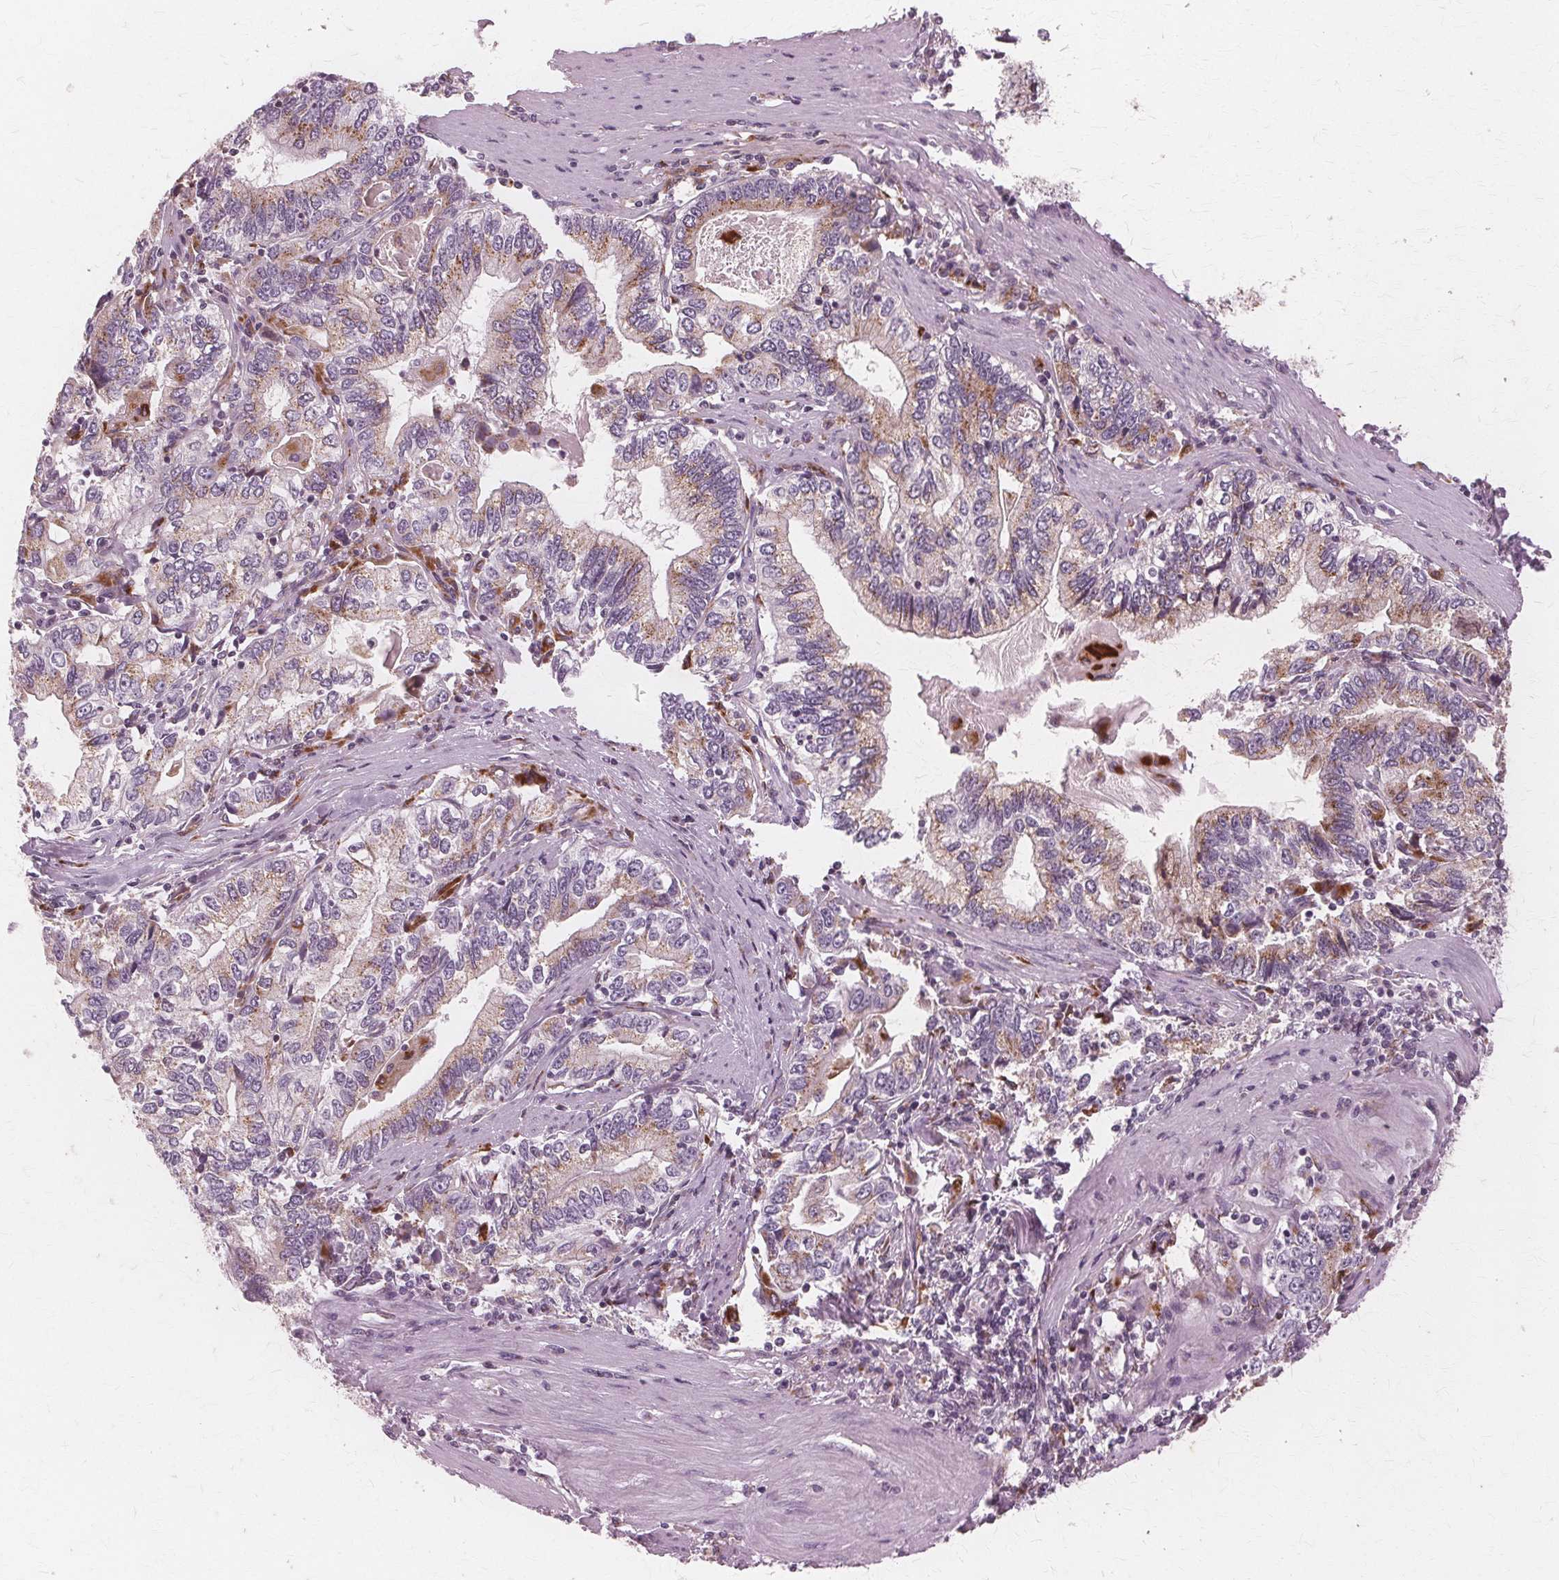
{"staining": {"intensity": "moderate", "quantity": "25%-75%", "location": "cytoplasmic/membranous"}, "tissue": "stomach cancer", "cell_type": "Tumor cells", "image_type": "cancer", "snomed": [{"axis": "morphology", "description": "Adenocarcinoma, NOS"}, {"axis": "topography", "description": "Stomach, lower"}], "caption": "The histopathology image displays staining of adenocarcinoma (stomach), revealing moderate cytoplasmic/membranous protein staining (brown color) within tumor cells.", "gene": "DNASE2", "patient": {"sex": "female", "age": 72}}